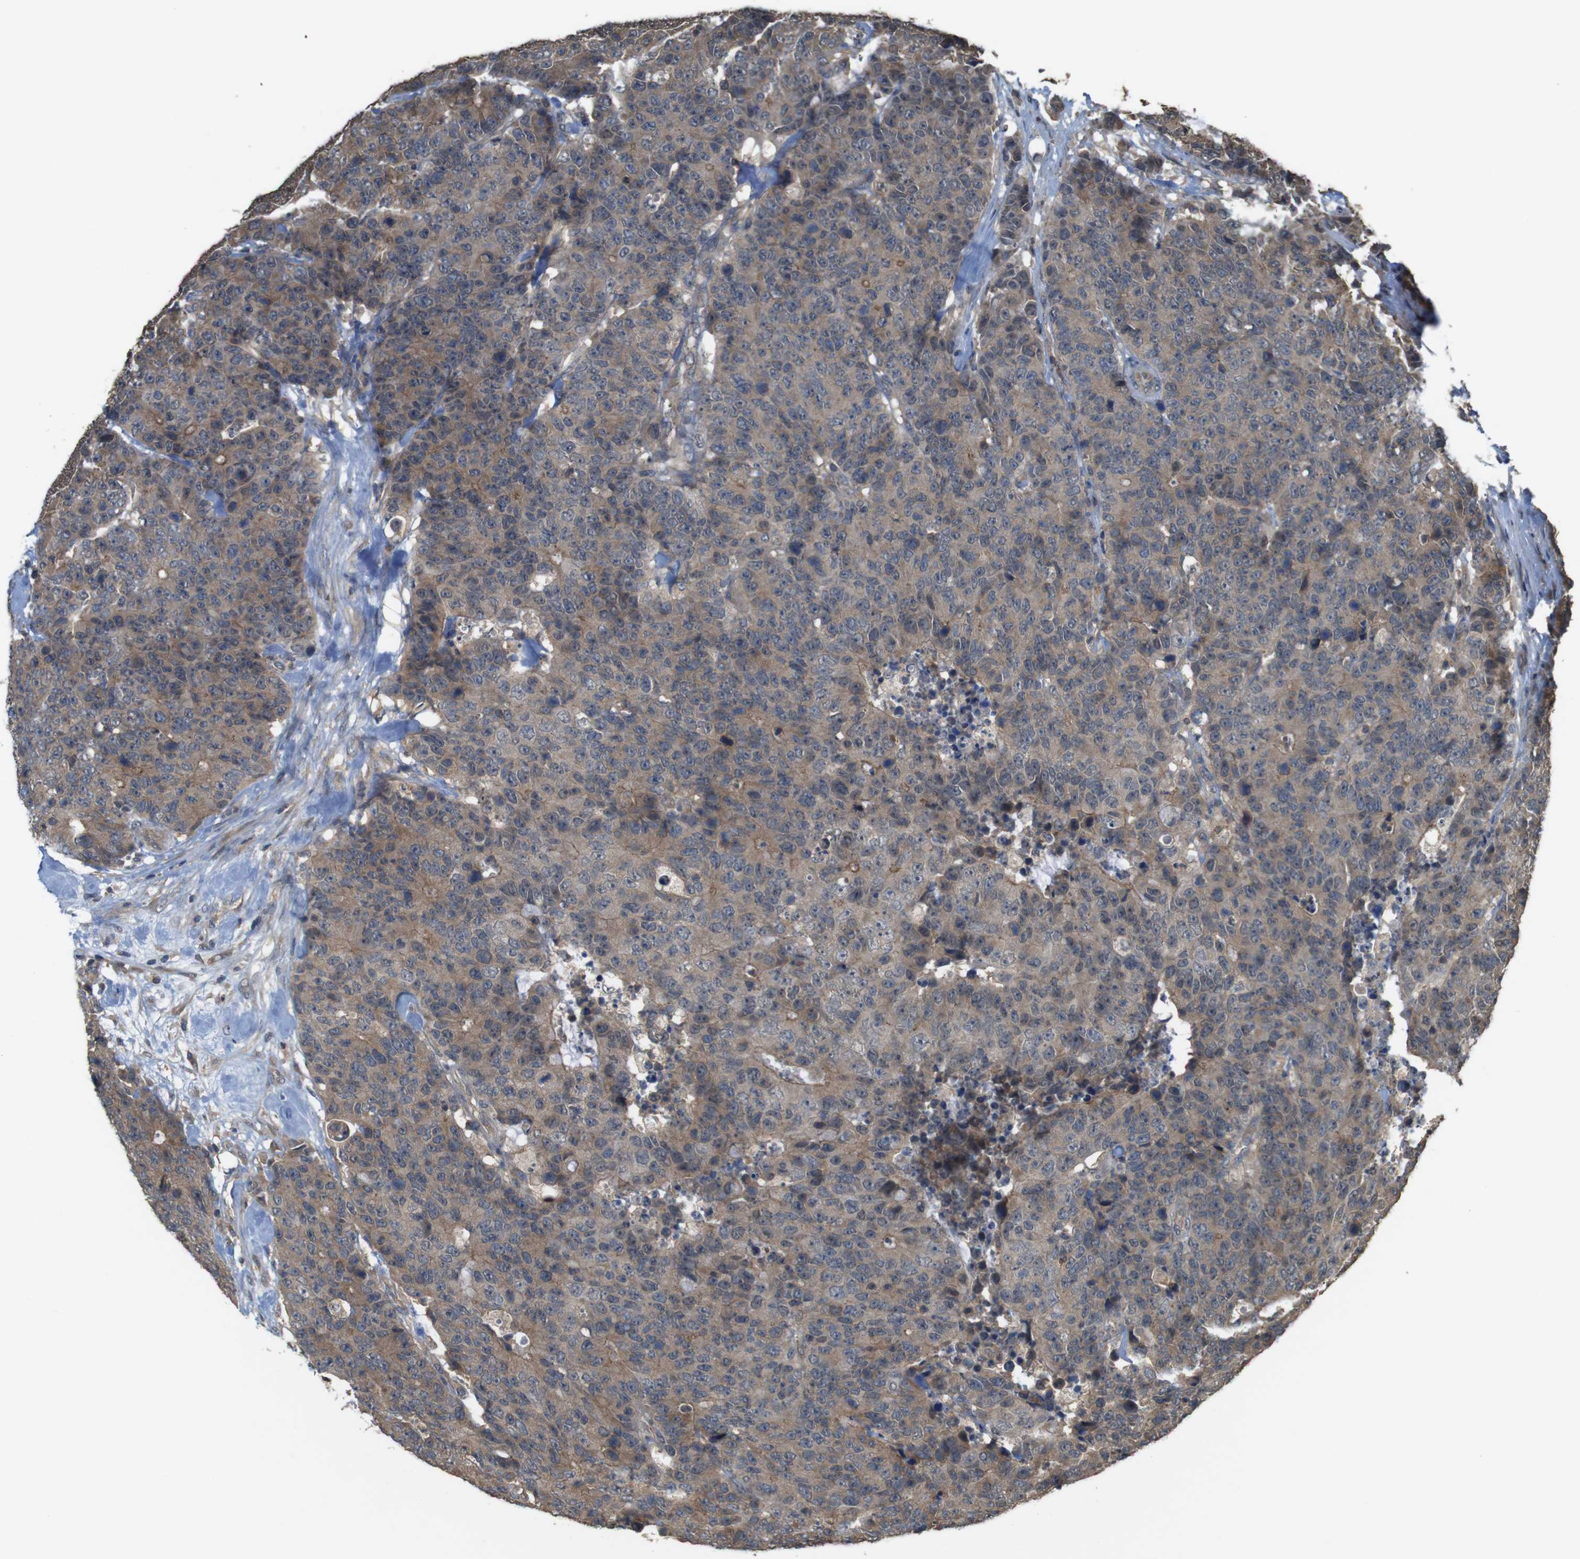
{"staining": {"intensity": "moderate", "quantity": "25%-75%", "location": "cytoplasmic/membranous"}, "tissue": "colorectal cancer", "cell_type": "Tumor cells", "image_type": "cancer", "snomed": [{"axis": "morphology", "description": "Adenocarcinoma, NOS"}, {"axis": "topography", "description": "Colon"}], "caption": "This image displays immunohistochemistry (IHC) staining of colorectal adenocarcinoma, with medium moderate cytoplasmic/membranous staining in about 25%-75% of tumor cells.", "gene": "BAG4", "patient": {"sex": "female", "age": 86}}